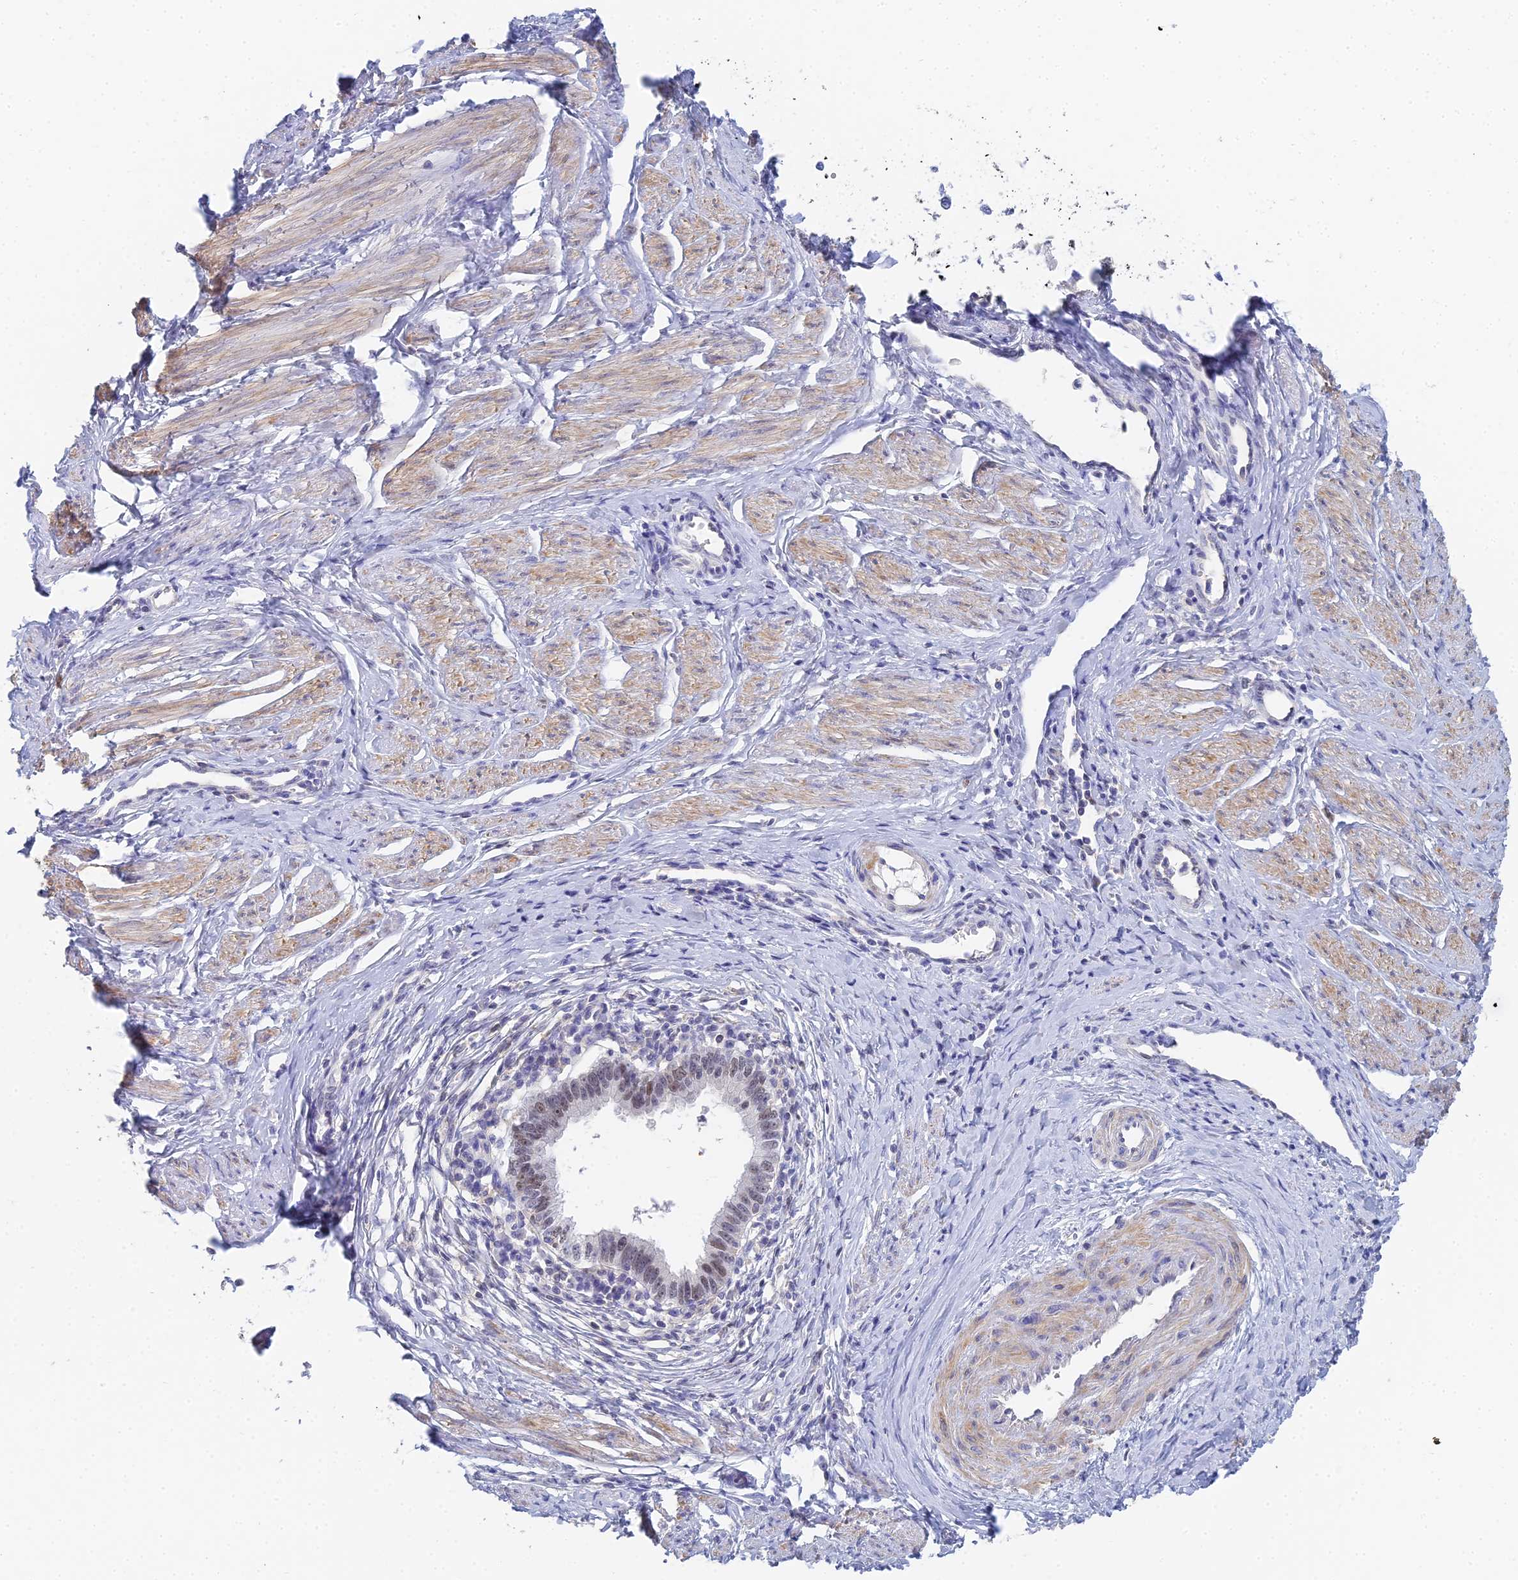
{"staining": {"intensity": "moderate", "quantity": ">75%", "location": "nuclear"}, "tissue": "cervical cancer", "cell_type": "Tumor cells", "image_type": "cancer", "snomed": [{"axis": "morphology", "description": "Adenocarcinoma, NOS"}, {"axis": "topography", "description": "Cervix"}], "caption": "An image of human cervical cancer (adenocarcinoma) stained for a protein exhibits moderate nuclear brown staining in tumor cells. Immunohistochemistry stains the protein in brown and the nuclei are stained blue.", "gene": "MCM2", "patient": {"sex": "female", "age": 36}}